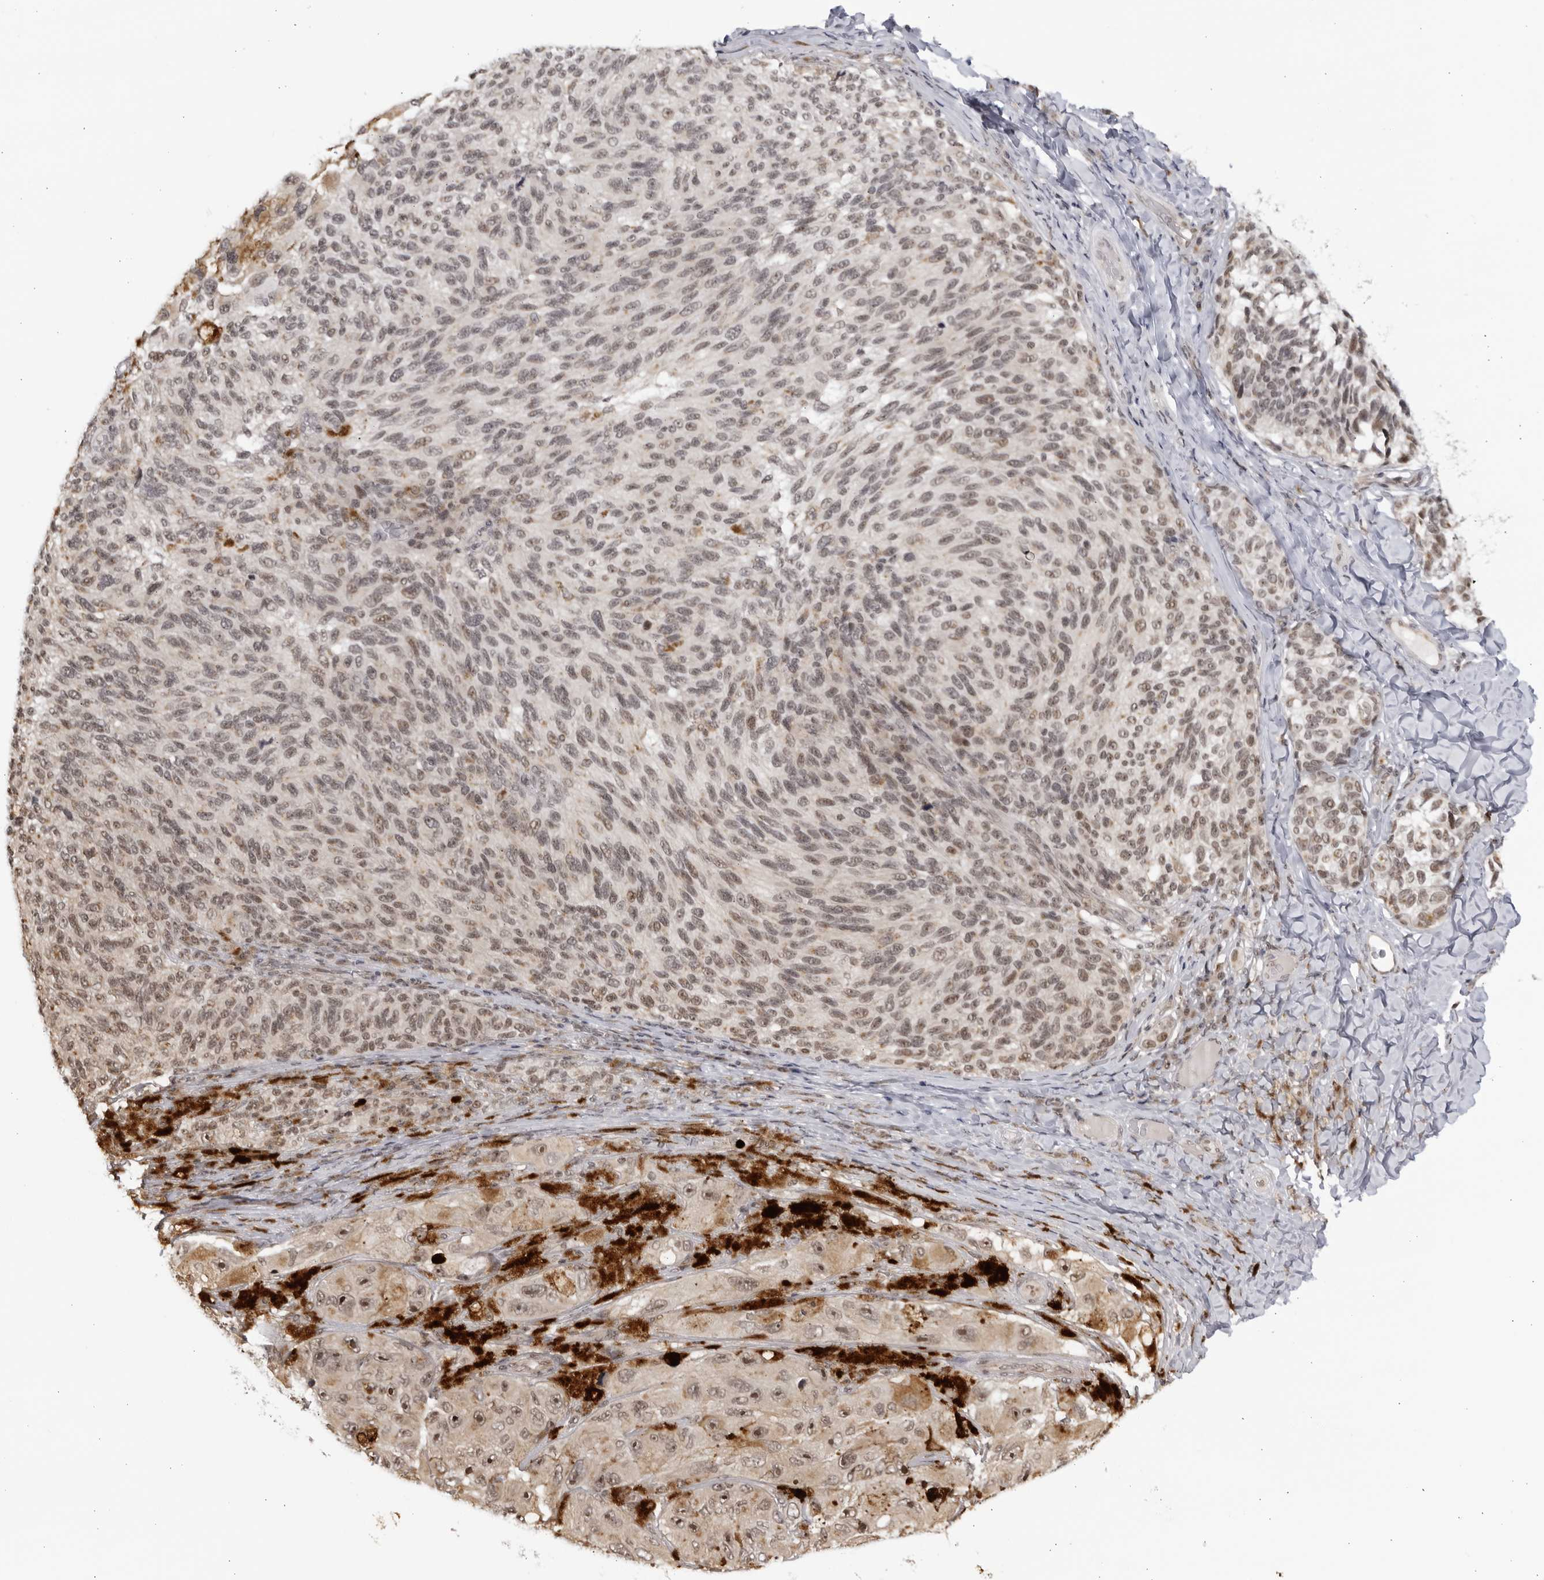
{"staining": {"intensity": "weak", "quantity": ">75%", "location": "nuclear"}, "tissue": "melanoma", "cell_type": "Tumor cells", "image_type": "cancer", "snomed": [{"axis": "morphology", "description": "Malignant melanoma, NOS"}, {"axis": "topography", "description": "Skin"}], "caption": "Immunohistochemical staining of human melanoma shows weak nuclear protein staining in about >75% of tumor cells. (brown staining indicates protein expression, while blue staining denotes nuclei).", "gene": "RASGEF1C", "patient": {"sex": "female", "age": 73}}